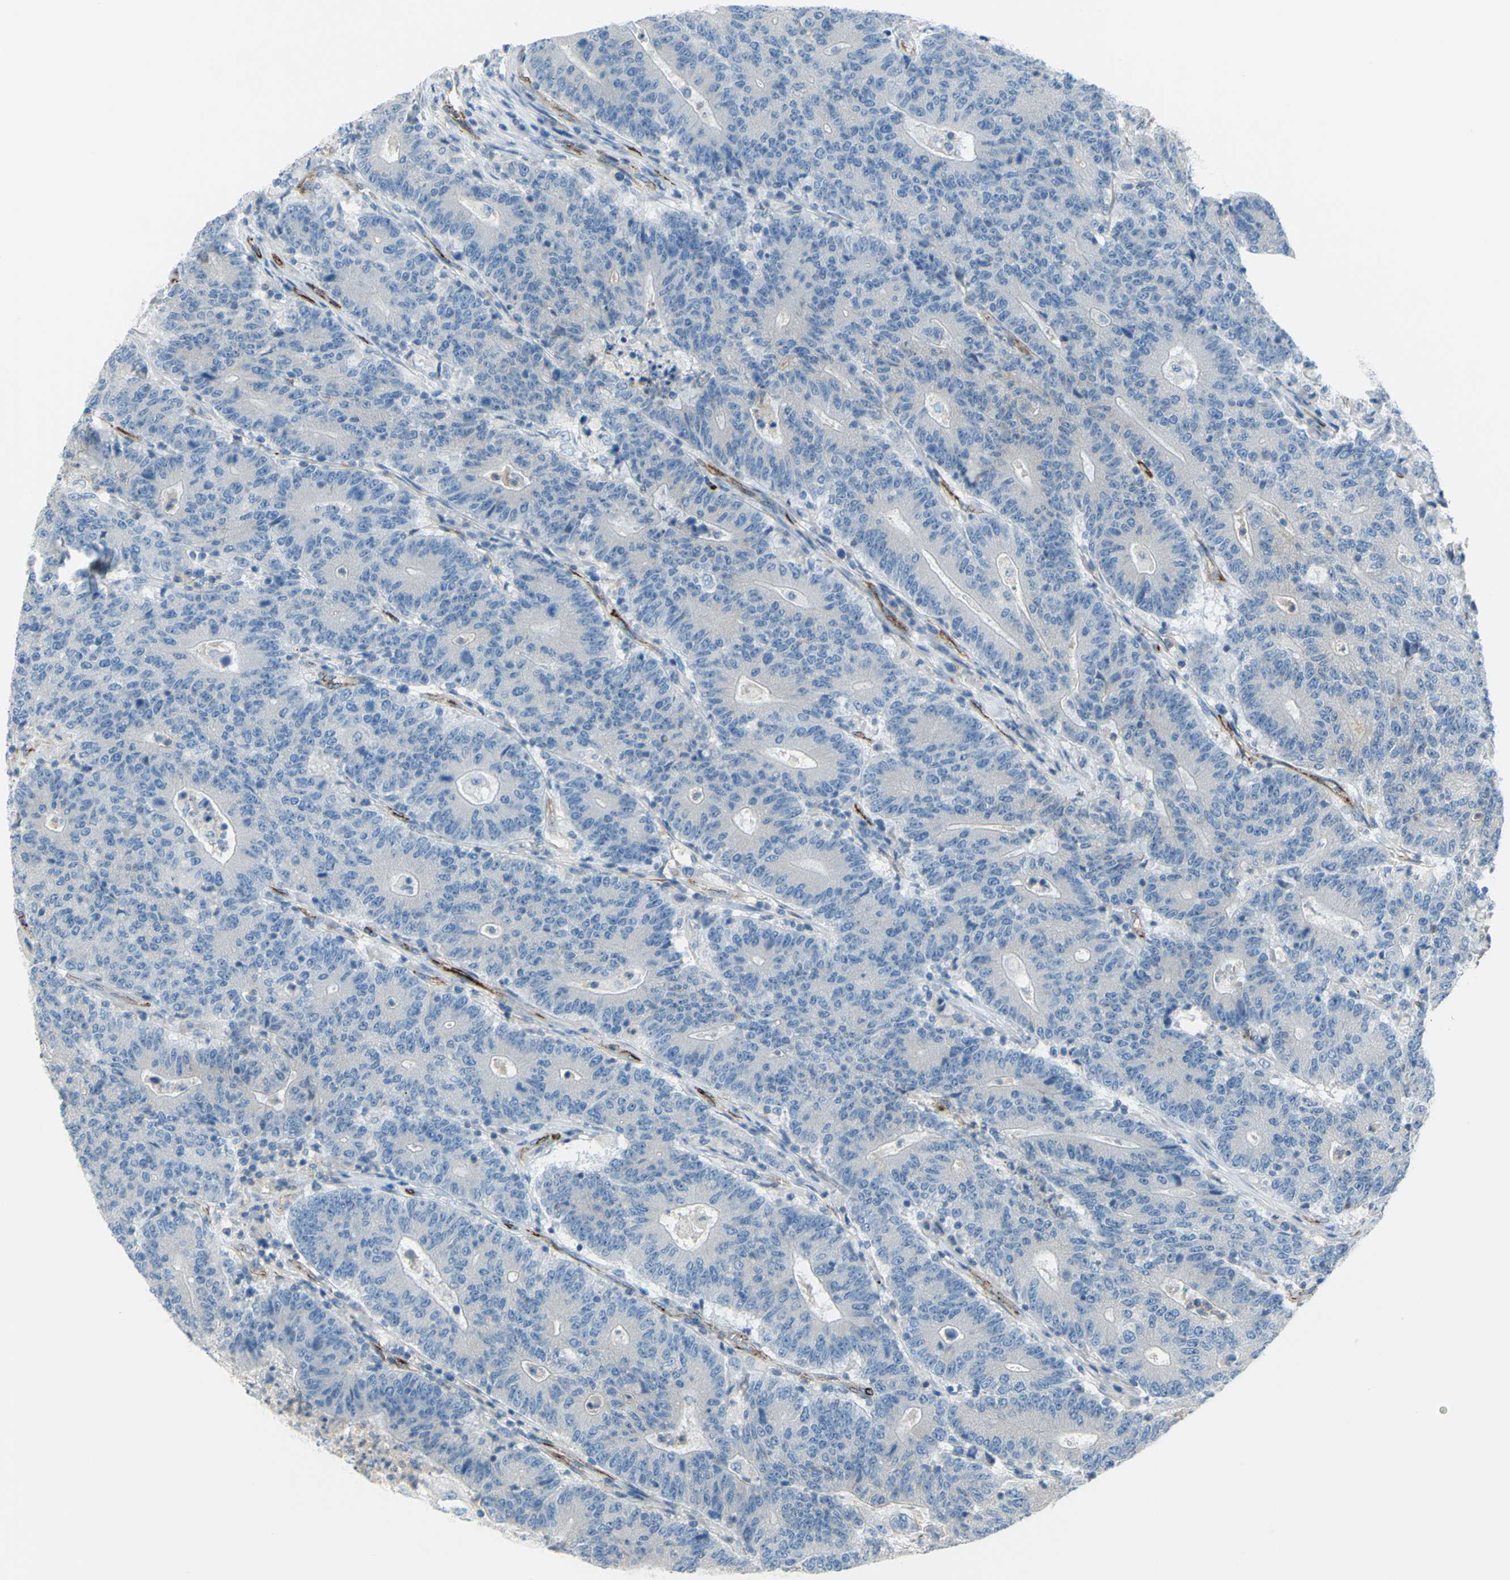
{"staining": {"intensity": "negative", "quantity": "none", "location": "none"}, "tissue": "colorectal cancer", "cell_type": "Tumor cells", "image_type": "cancer", "snomed": [{"axis": "morphology", "description": "Normal tissue, NOS"}, {"axis": "morphology", "description": "Adenocarcinoma, NOS"}, {"axis": "topography", "description": "Colon"}], "caption": "Protein analysis of adenocarcinoma (colorectal) exhibits no significant staining in tumor cells.", "gene": "PRRG2", "patient": {"sex": "female", "age": 75}}